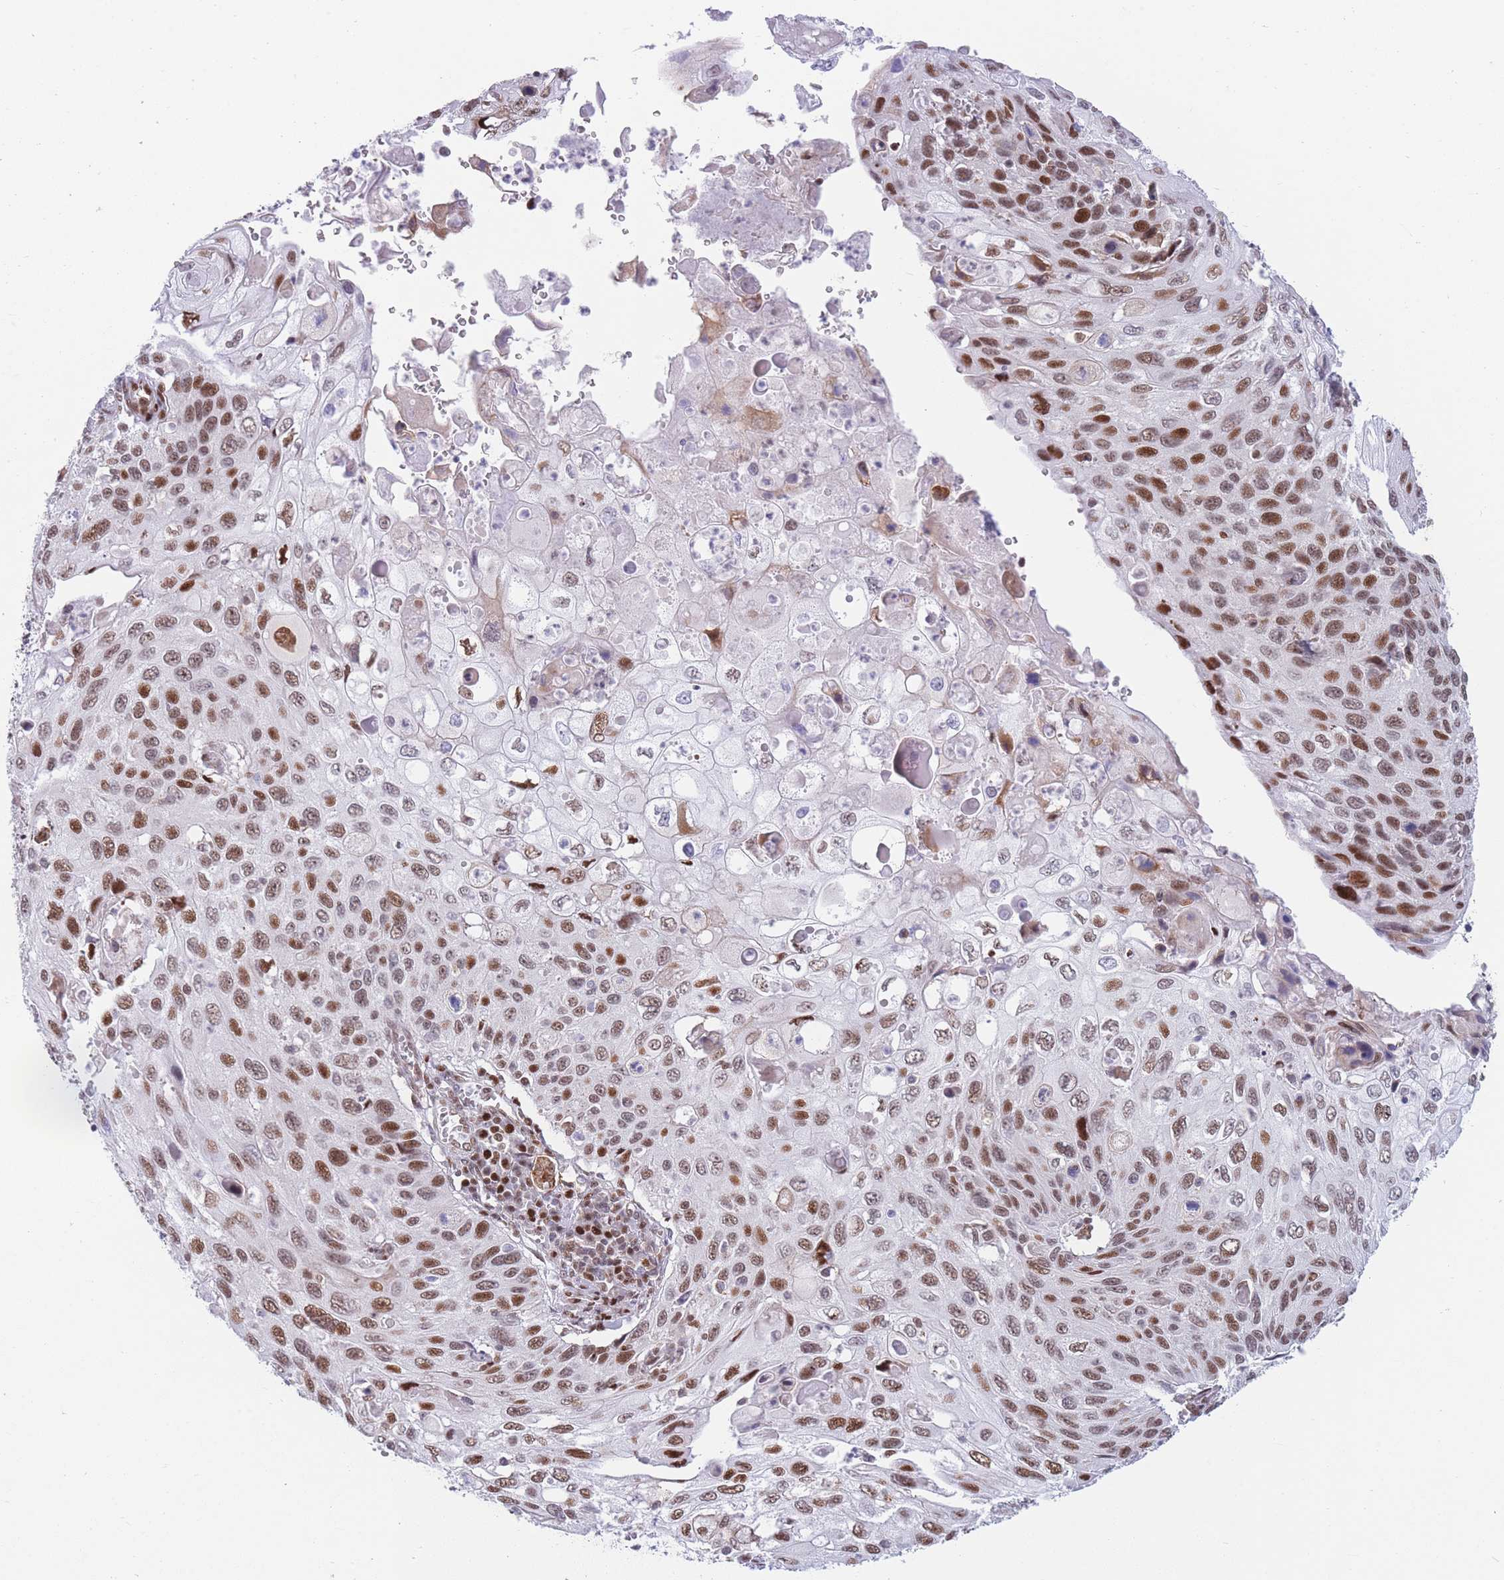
{"staining": {"intensity": "moderate", "quantity": ">75%", "location": "nuclear"}, "tissue": "cervical cancer", "cell_type": "Tumor cells", "image_type": "cancer", "snomed": [{"axis": "morphology", "description": "Squamous cell carcinoma, NOS"}, {"axis": "topography", "description": "Cervix"}], "caption": "Immunohistochemical staining of cervical cancer exhibits medium levels of moderate nuclear expression in approximately >75% of tumor cells.", "gene": "DNAJC3", "patient": {"sex": "female", "age": 70}}